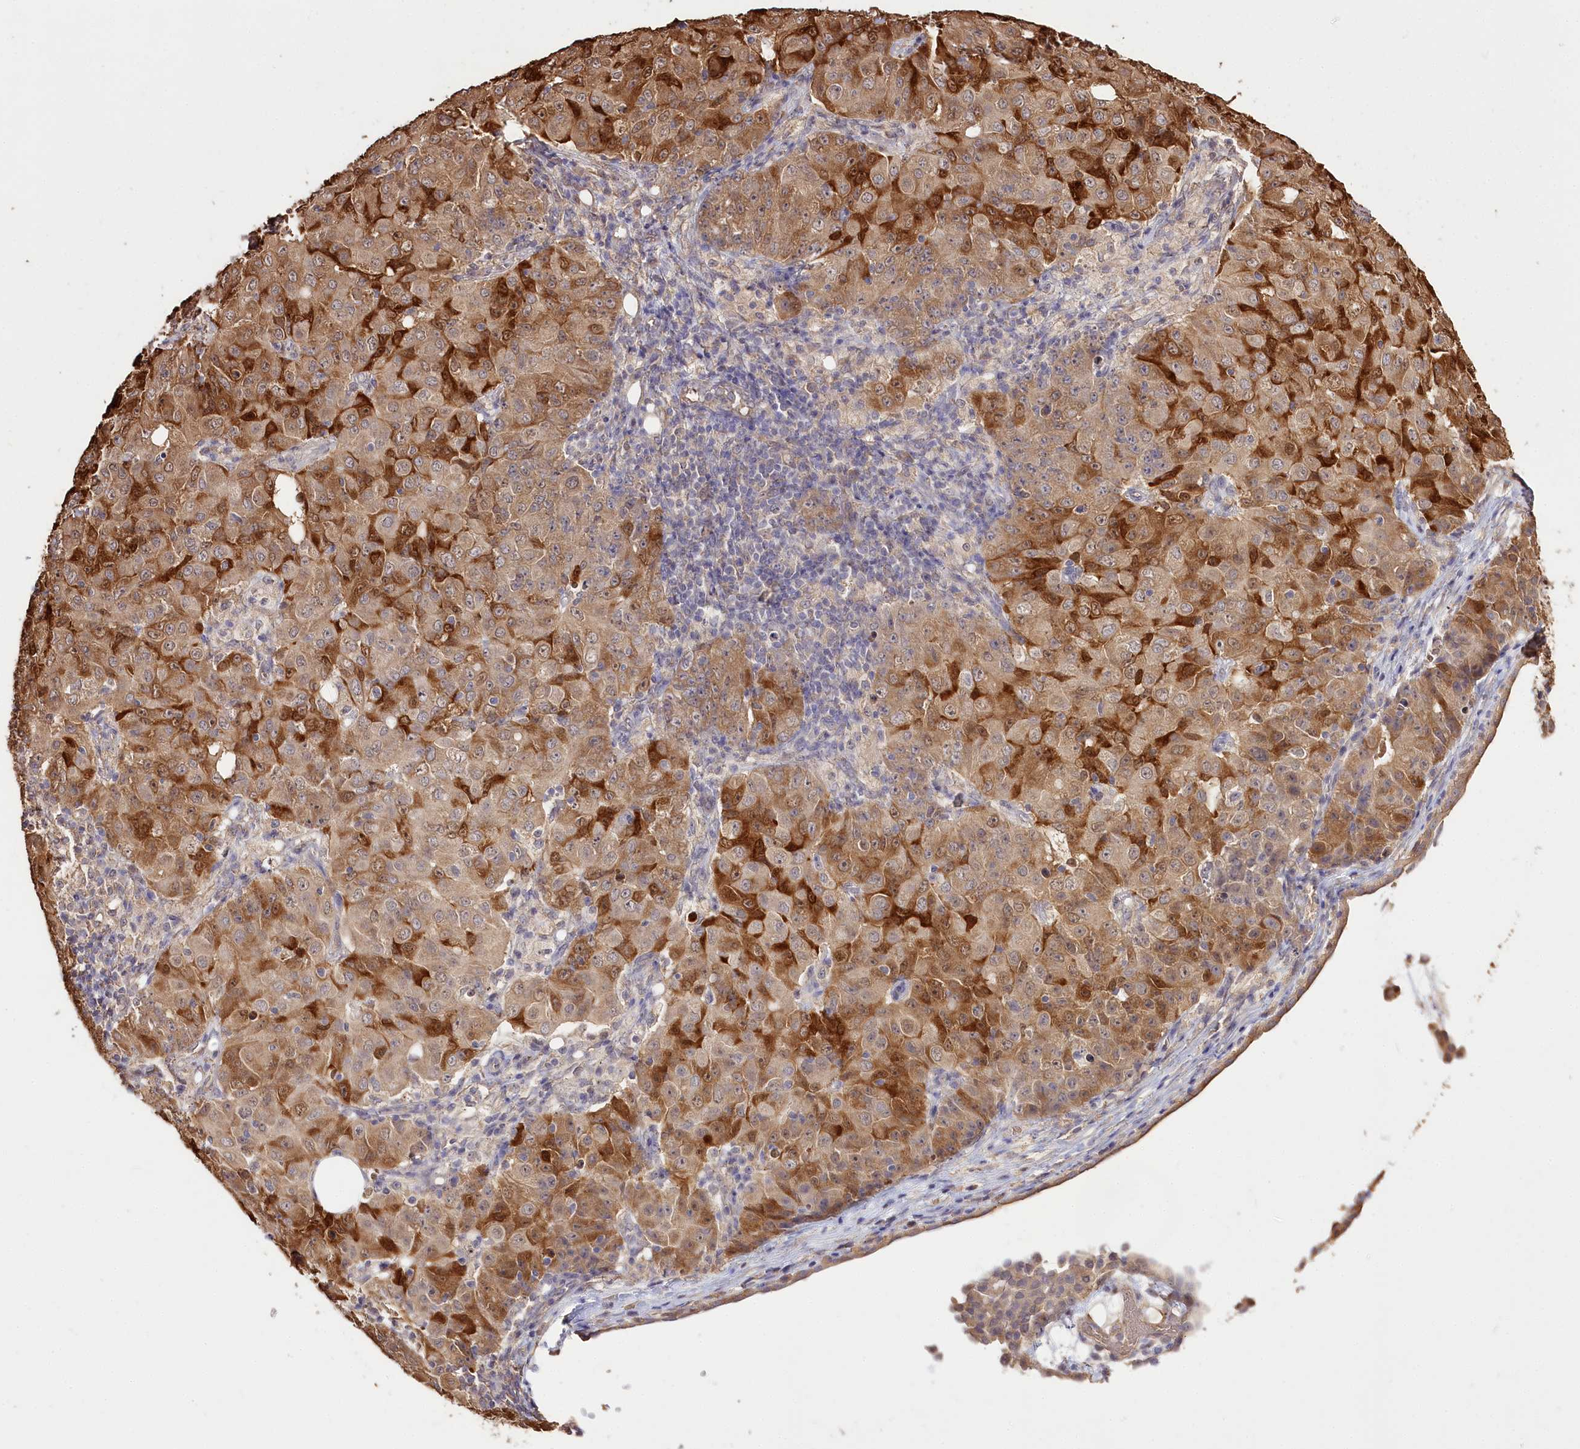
{"staining": {"intensity": "moderate", "quantity": ">75%", "location": "cytoplasmic/membranous"}, "tissue": "ovarian cancer", "cell_type": "Tumor cells", "image_type": "cancer", "snomed": [{"axis": "morphology", "description": "Carcinoma, endometroid"}, {"axis": "topography", "description": "Ovary"}], "caption": "Moderate cytoplasmic/membranous staining for a protein is appreciated in about >75% of tumor cells of ovarian cancer using IHC.", "gene": "R3HDM2", "patient": {"sex": "female", "age": 42}}